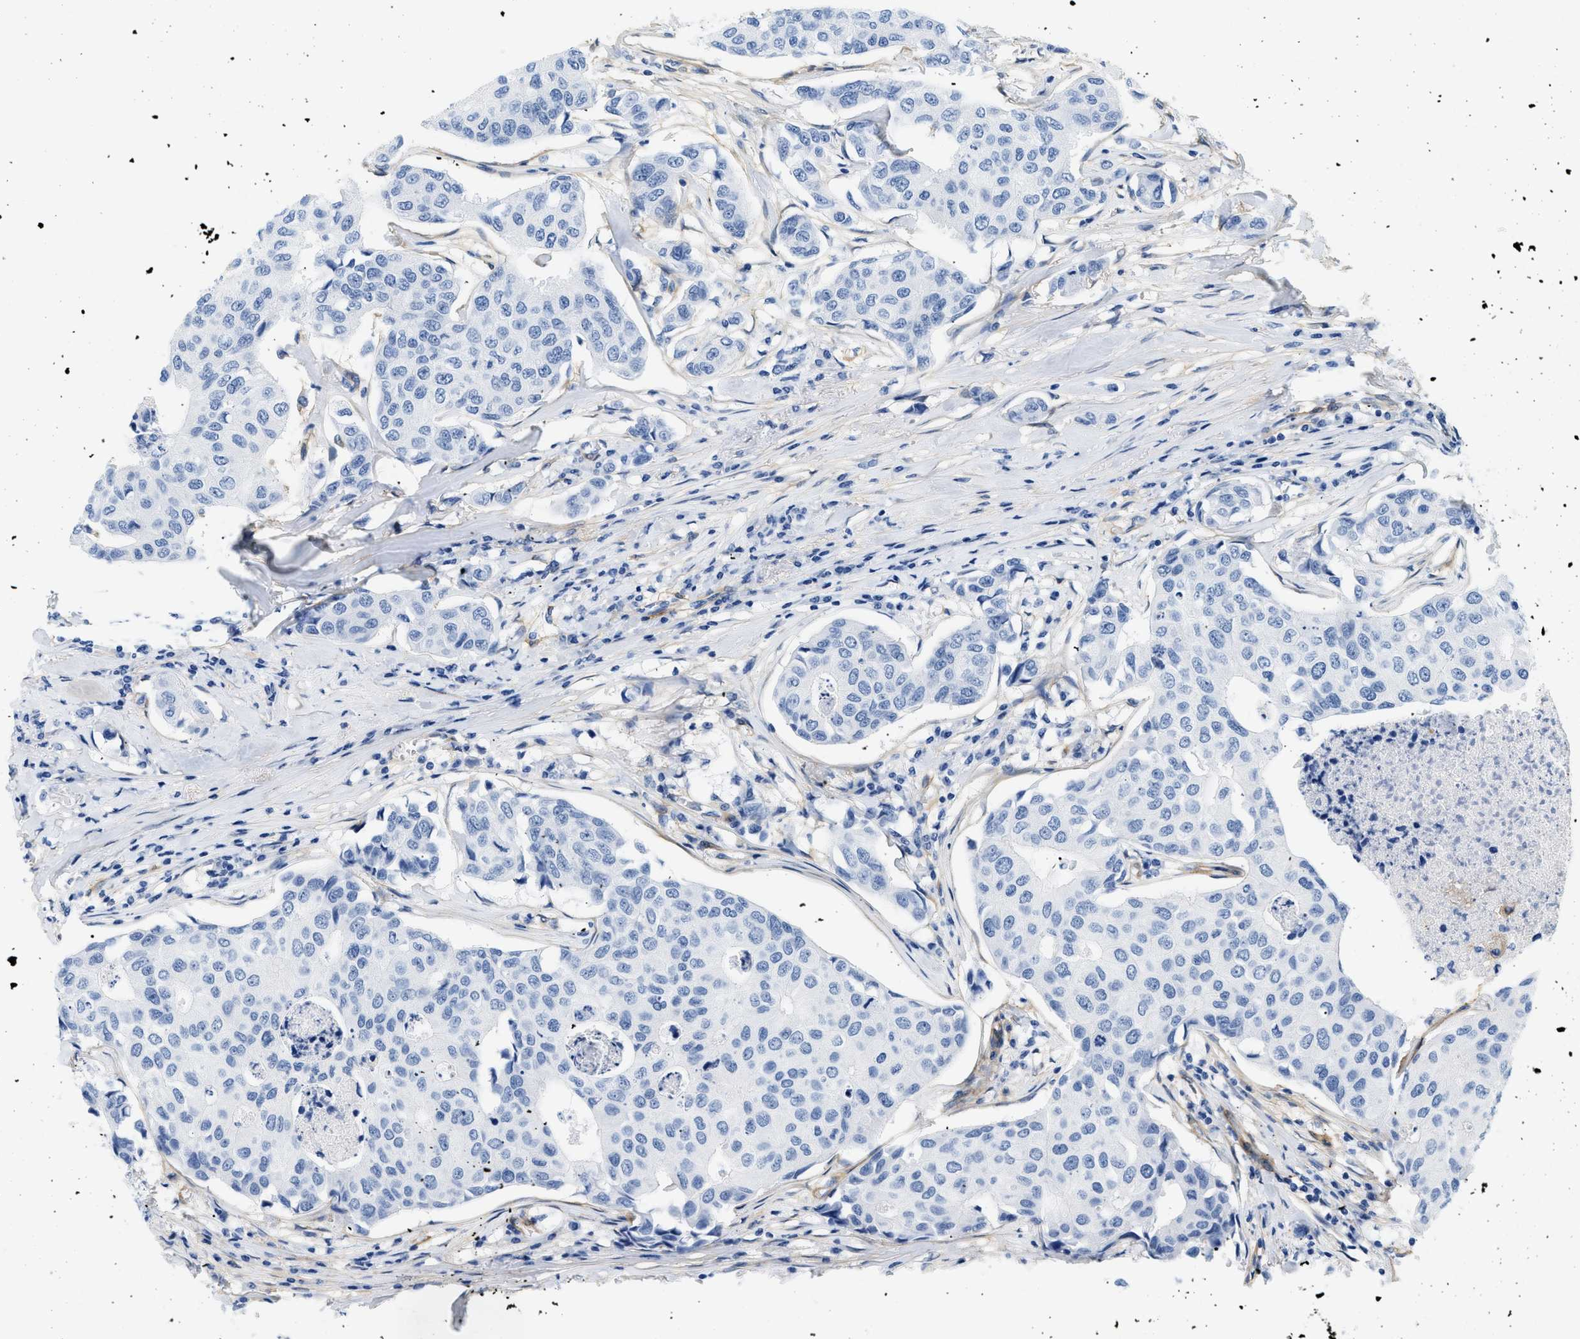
{"staining": {"intensity": "negative", "quantity": "none", "location": "none"}, "tissue": "breast cancer", "cell_type": "Tumor cells", "image_type": "cancer", "snomed": [{"axis": "morphology", "description": "Duct carcinoma"}, {"axis": "topography", "description": "Breast"}], "caption": "This image is of breast cancer stained with IHC to label a protein in brown with the nuclei are counter-stained blue. There is no positivity in tumor cells.", "gene": "PDGFRB", "patient": {"sex": "female", "age": 80}}